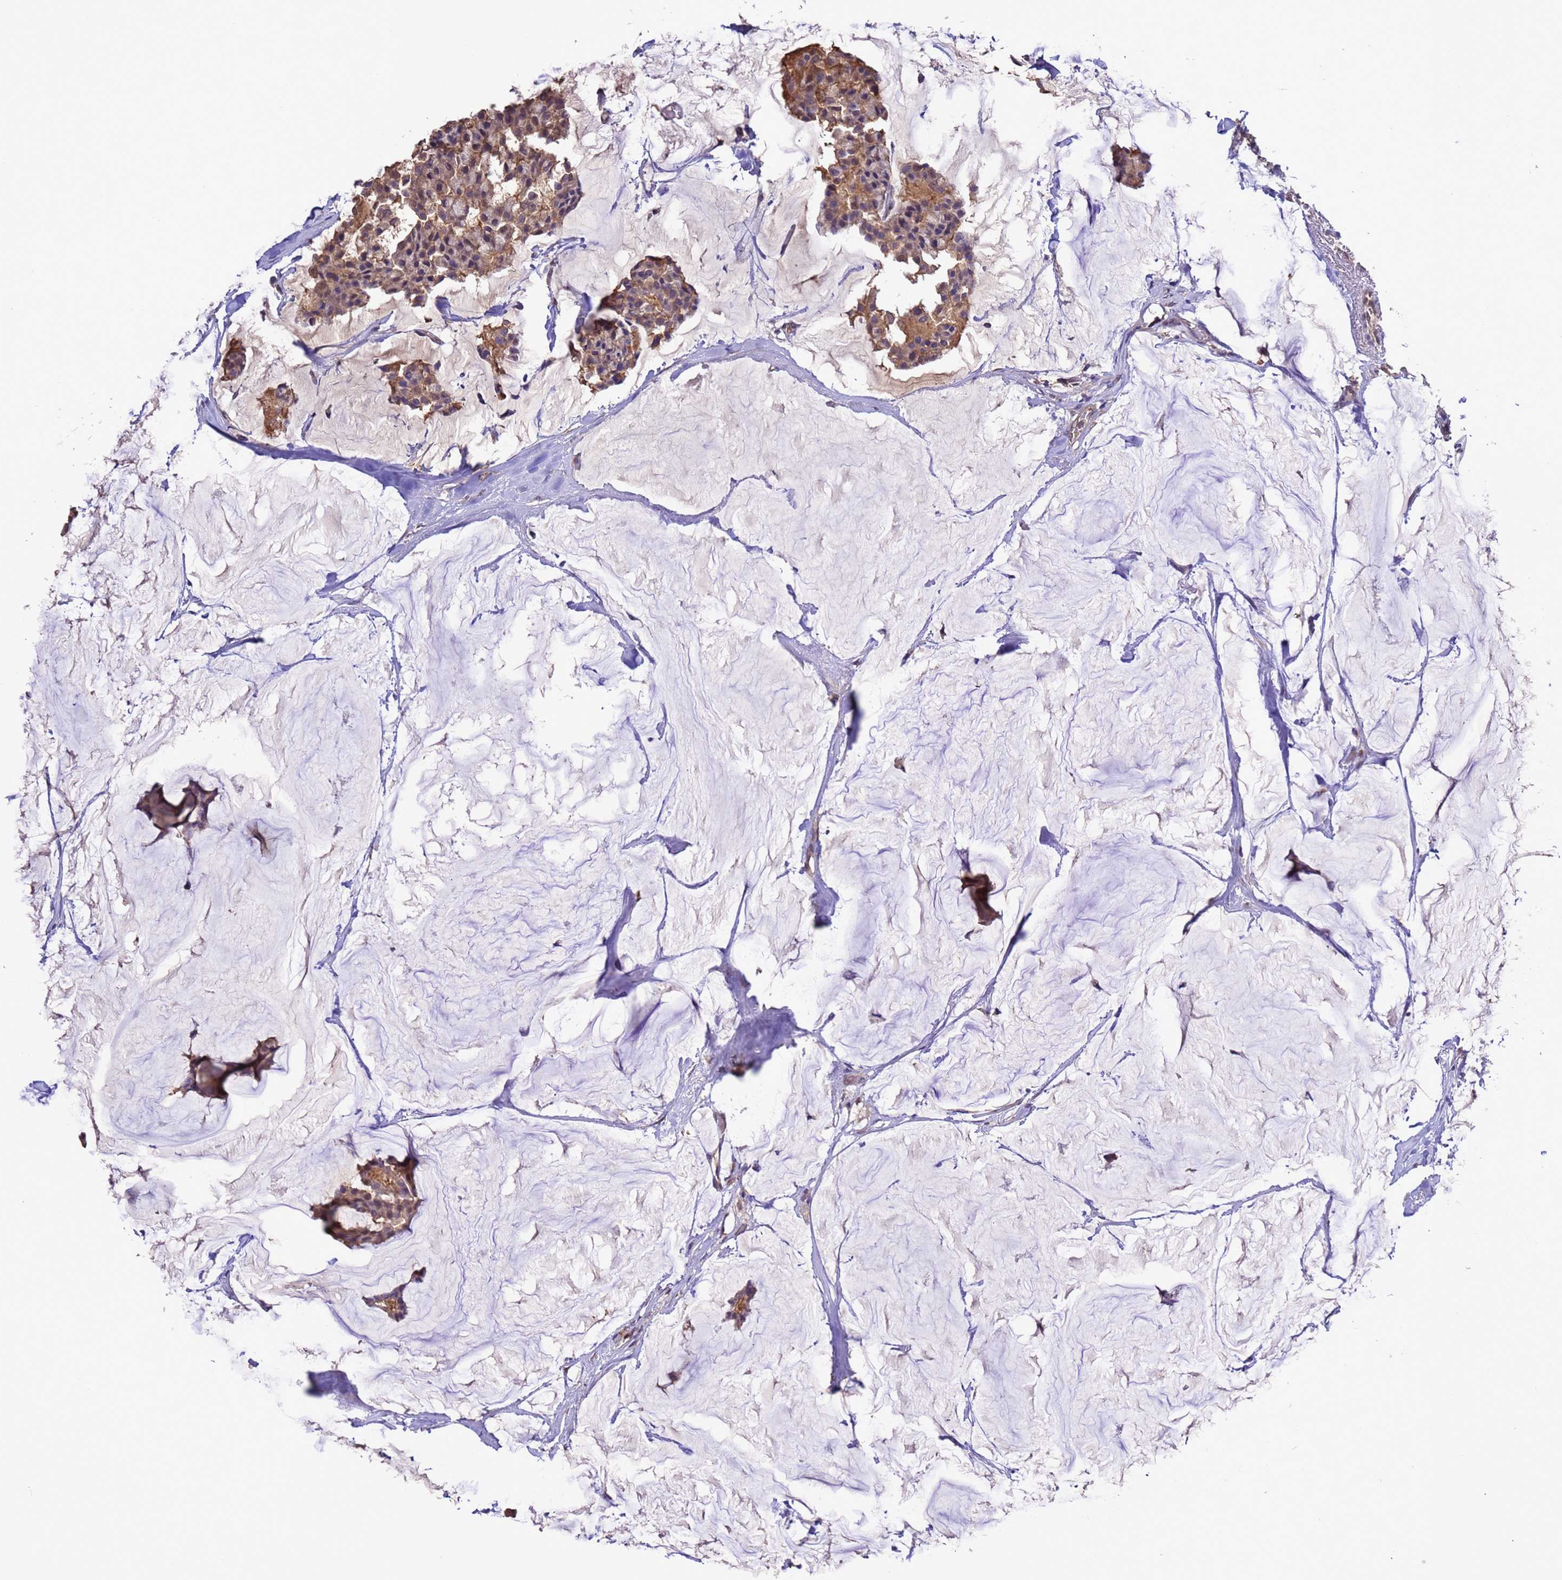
{"staining": {"intensity": "weak", "quantity": ">75%", "location": "cytoplasmic/membranous"}, "tissue": "breast cancer", "cell_type": "Tumor cells", "image_type": "cancer", "snomed": [{"axis": "morphology", "description": "Duct carcinoma"}, {"axis": "topography", "description": "Breast"}], "caption": "Breast infiltrating ductal carcinoma tissue reveals weak cytoplasmic/membranous positivity in approximately >75% of tumor cells (Brightfield microscopy of DAB IHC at high magnification).", "gene": "ZFP69B", "patient": {"sex": "female", "age": 93}}